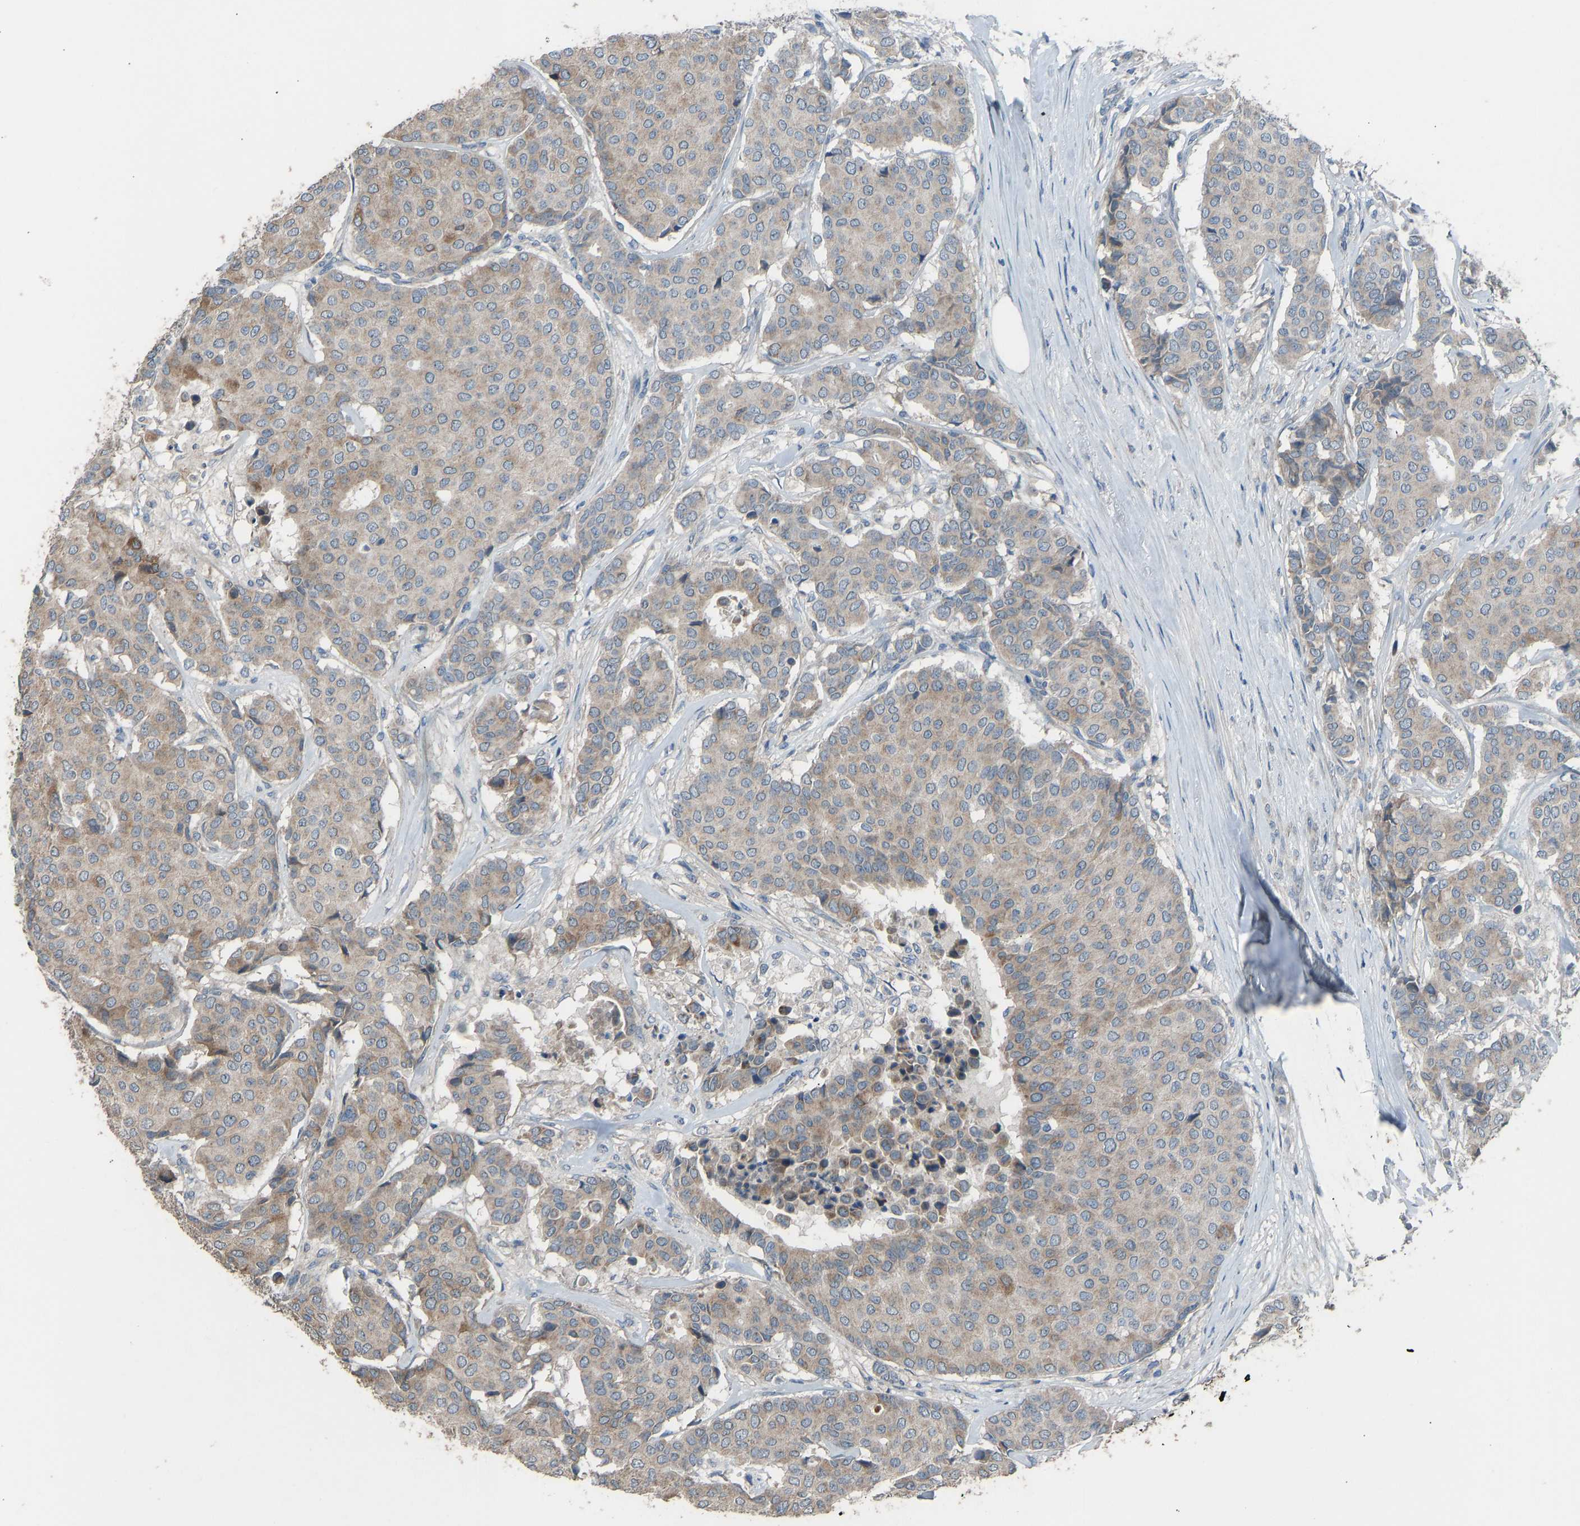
{"staining": {"intensity": "weak", "quantity": ">75%", "location": "cytoplasmic/membranous"}, "tissue": "breast cancer", "cell_type": "Tumor cells", "image_type": "cancer", "snomed": [{"axis": "morphology", "description": "Duct carcinoma"}, {"axis": "topography", "description": "Breast"}], "caption": "Immunohistochemical staining of human breast cancer shows low levels of weak cytoplasmic/membranous protein positivity in about >75% of tumor cells.", "gene": "TGFBR3", "patient": {"sex": "female", "age": 75}}